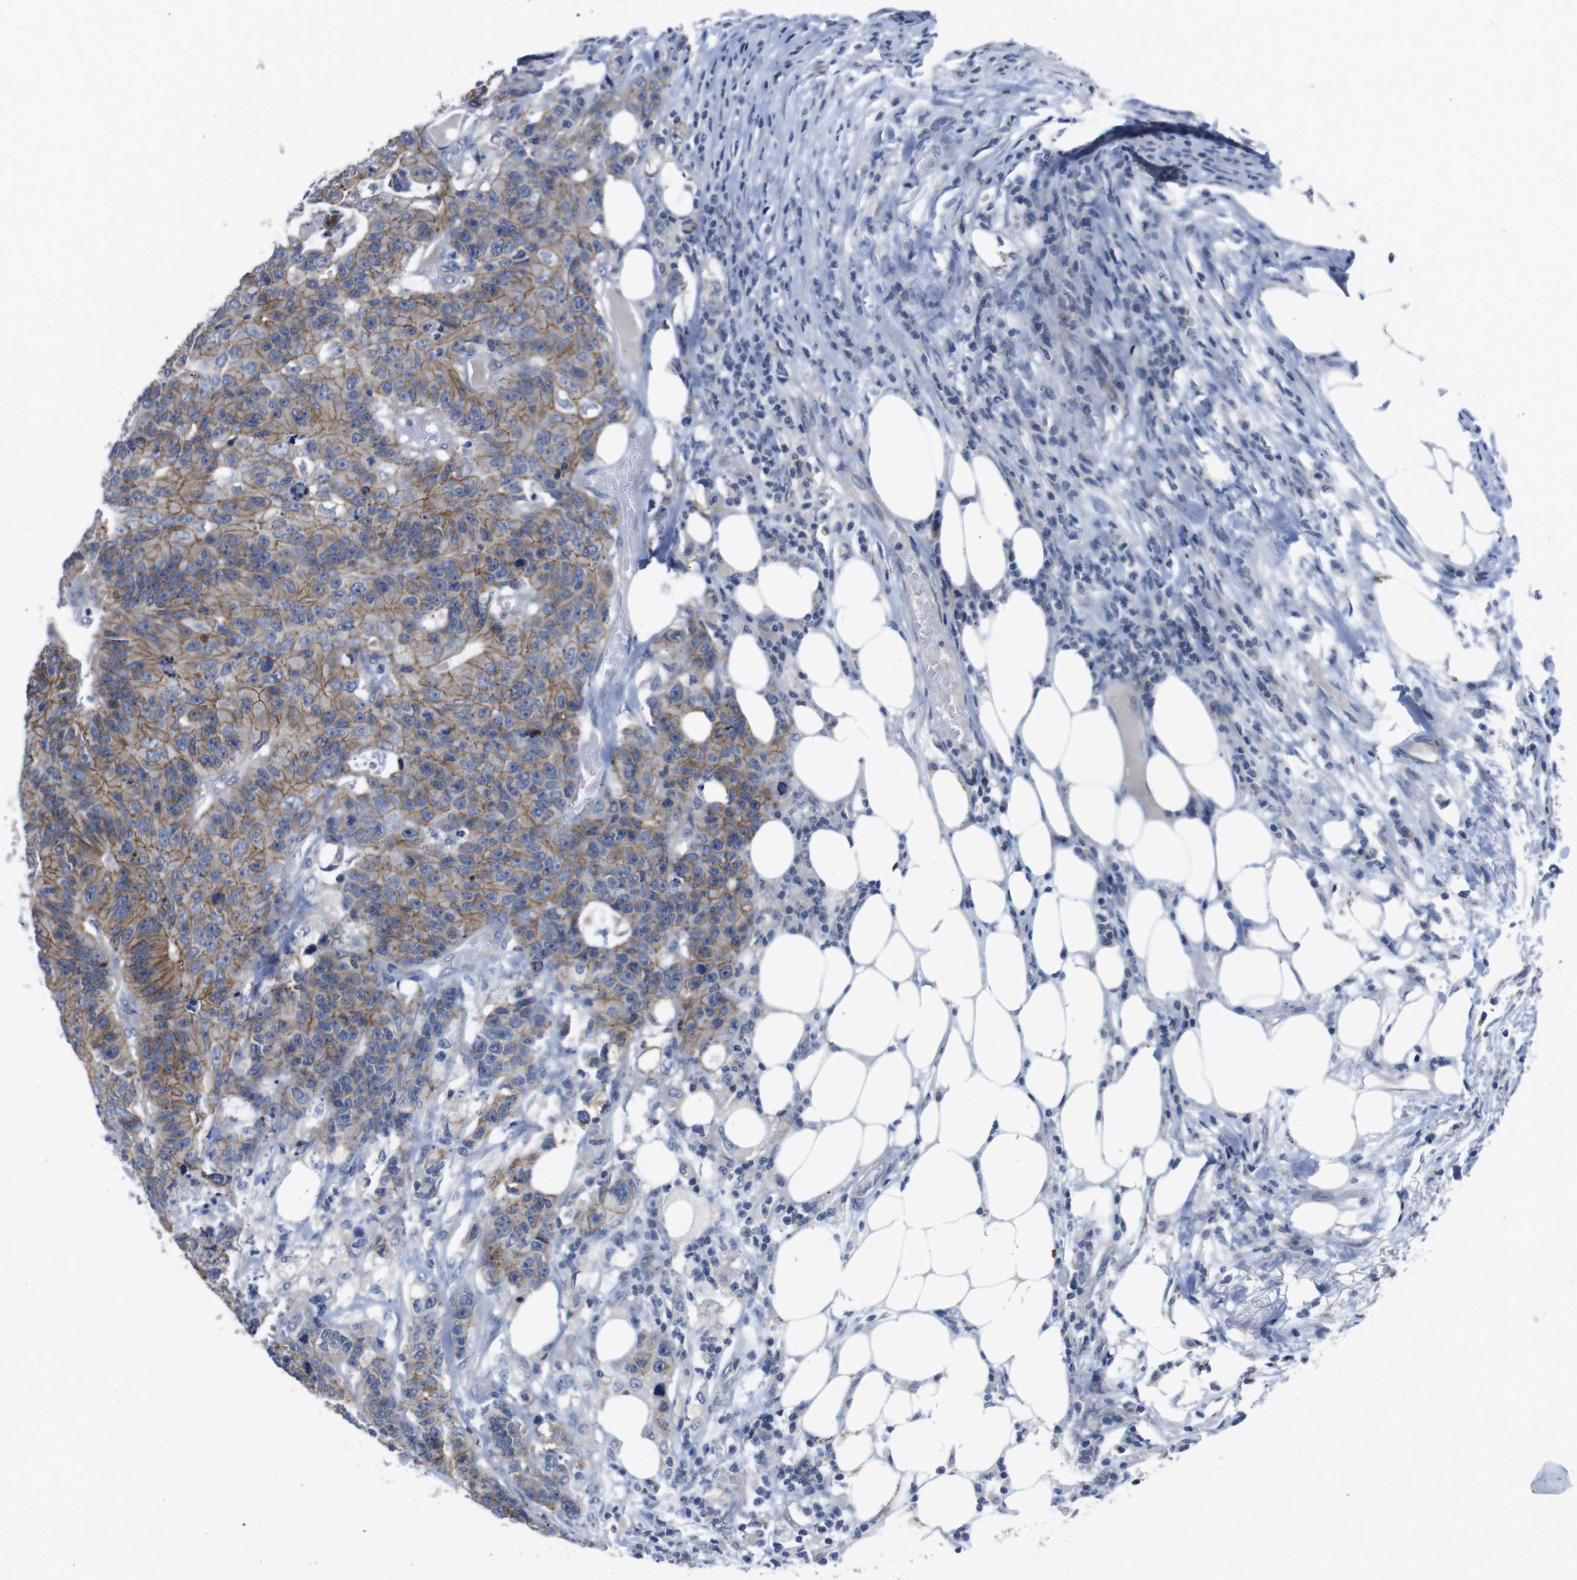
{"staining": {"intensity": "moderate", "quantity": ">75%", "location": "cytoplasmic/membranous"}, "tissue": "colorectal cancer", "cell_type": "Tumor cells", "image_type": "cancer", "snomed": [{"axis": "morphology", "description": "Adenocarcinoma, NOS"}, {"axis": "topography", "description": "Colon"}], "caption": "High-magnification brightfield microscopy of adenocarcinoma (colorectal) stained with DAB (3,3'-diaminobenzidine) (brown) and counterstained with hematoxylin (blue). tumor cells exhibit moderate cytoplasmic/membranous positivity is identified in about>75% of cells.", "gene": "SCRIB", "patient": {"sex": "female", "age": 86}}